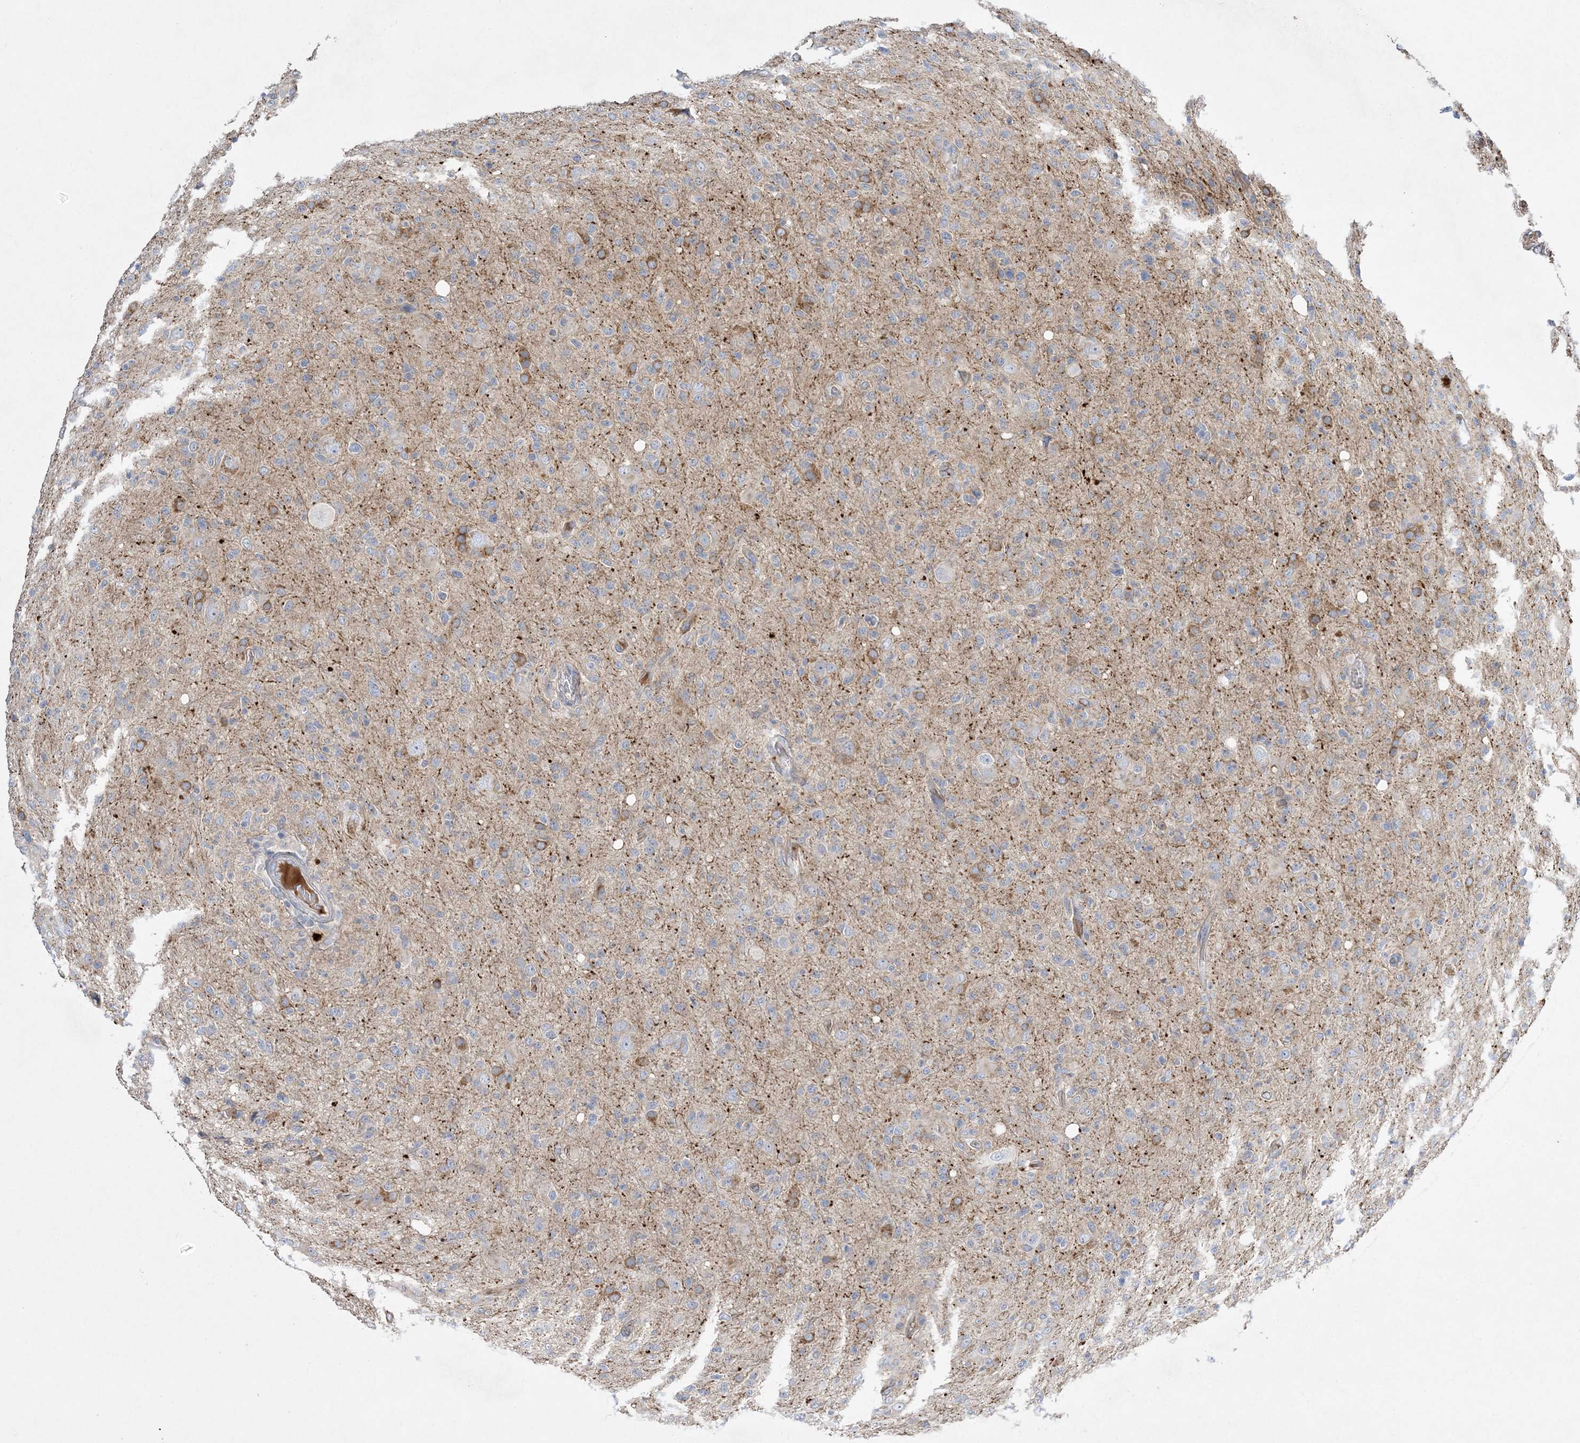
{"staining": {"intensity": "negative", "quantity": "none", "location": "none"}, "tissue": "glioma", "cell_type": "Tumor cells", "image_type": "cancer", "snomed": [{"axis": "morphology", "description": "Glioma, malignant, High grade"}, {"axis": "topography", "description": "Brain"}], "caption": "This is a photomicrograph of IHC staining of malignant high-grade glioma, which shows no positivity in tumor cells.", "gene": "ADCK2", "patient": {"sex": "female", "age": 57}}